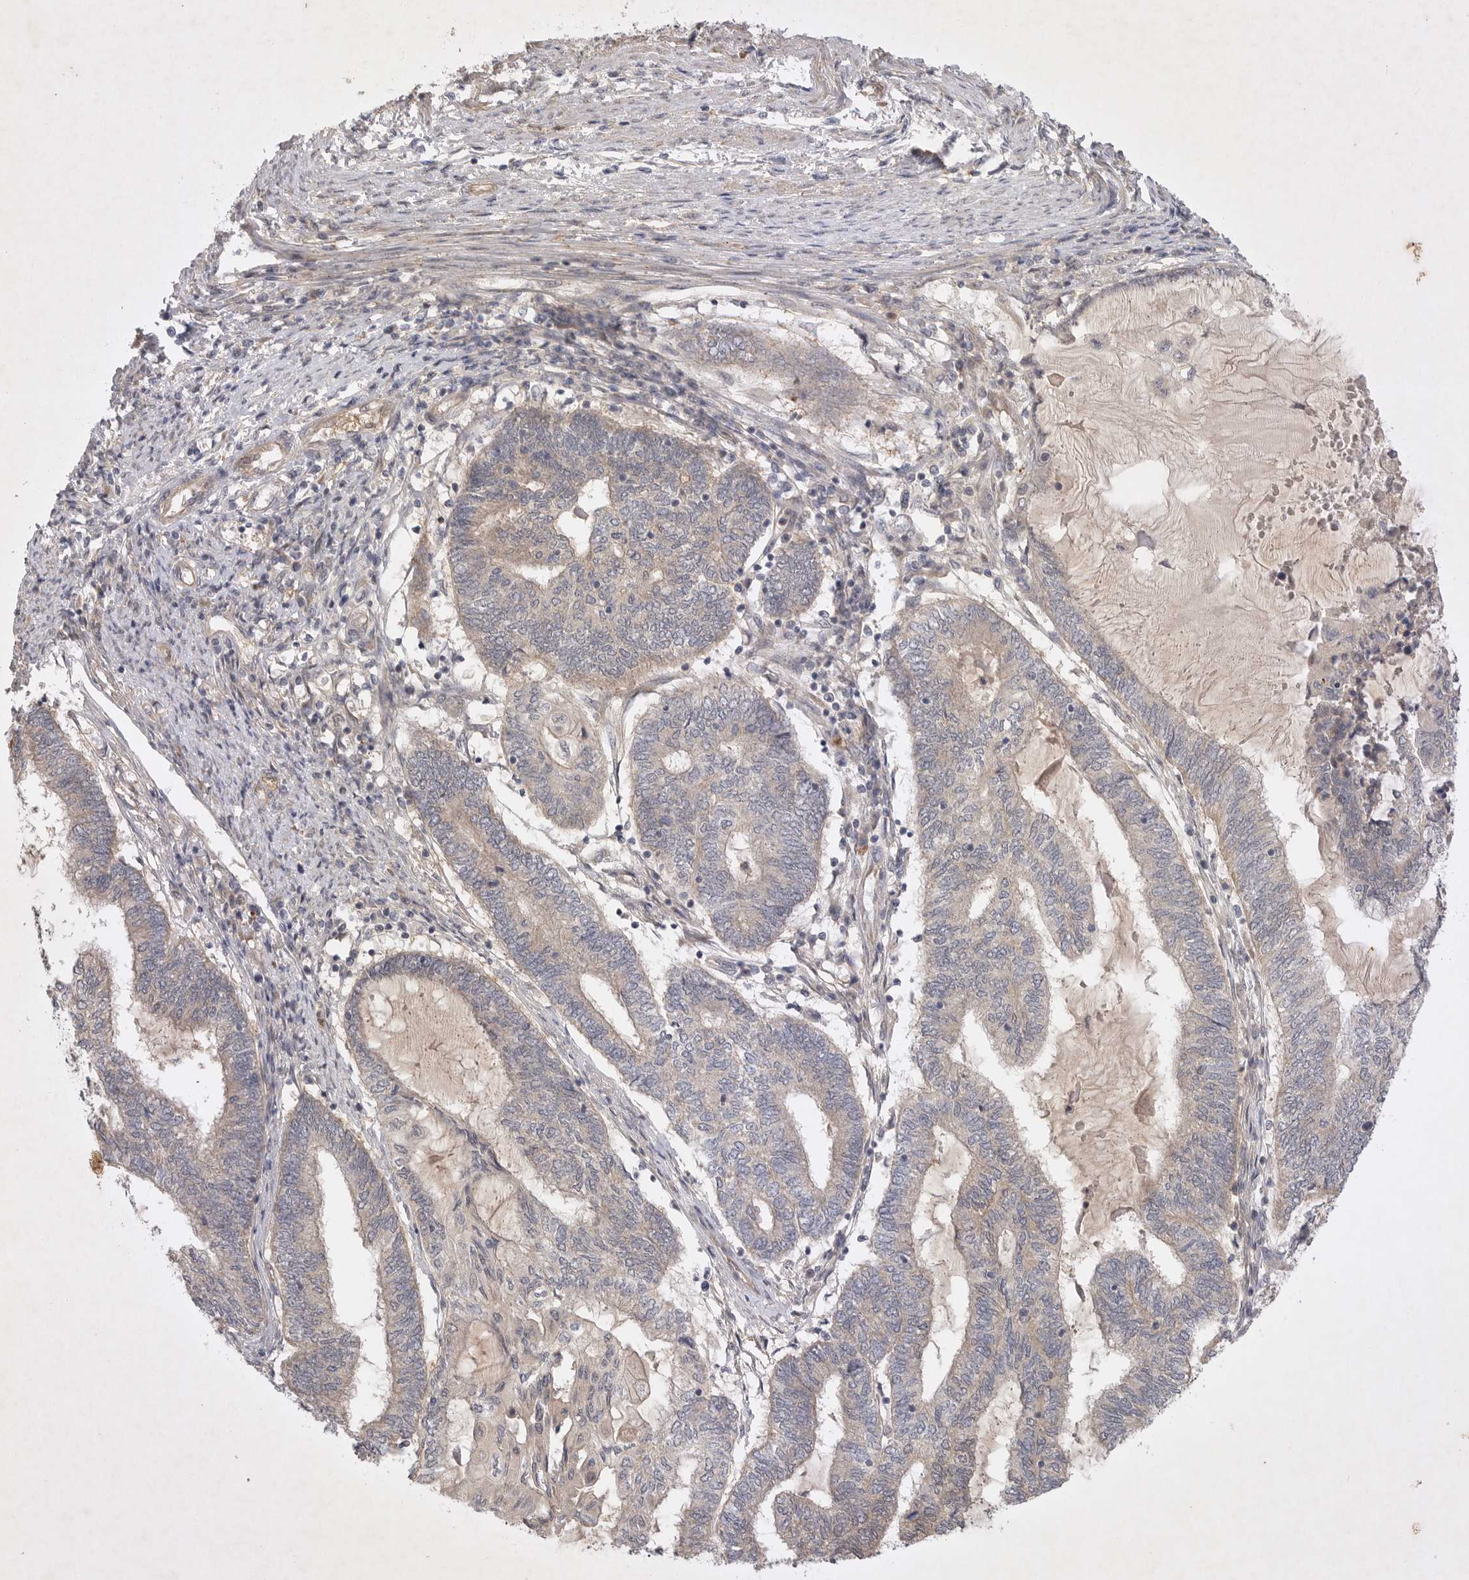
{"staining": {"intensity": "weak", "quantity": "<25%", "location": "cytoplasmic/membranous"}, "tissue": "endometrial cancer", "cell_type": "Tumor cells", "image_type": "cancer", "snomed": [{"axis": "morphology", "description": "Adenocarcinoma, NOS"}, {"axis": "topography", "description": "Uterus"}, {"axis": "topography", "description": "Endometrium"}], "caption": "Tumor cells show no significant protein expression in endometrial adenocarcinoma.", "gene": "PTPDC1", "patient": {"sex": "female", "age": 70}}